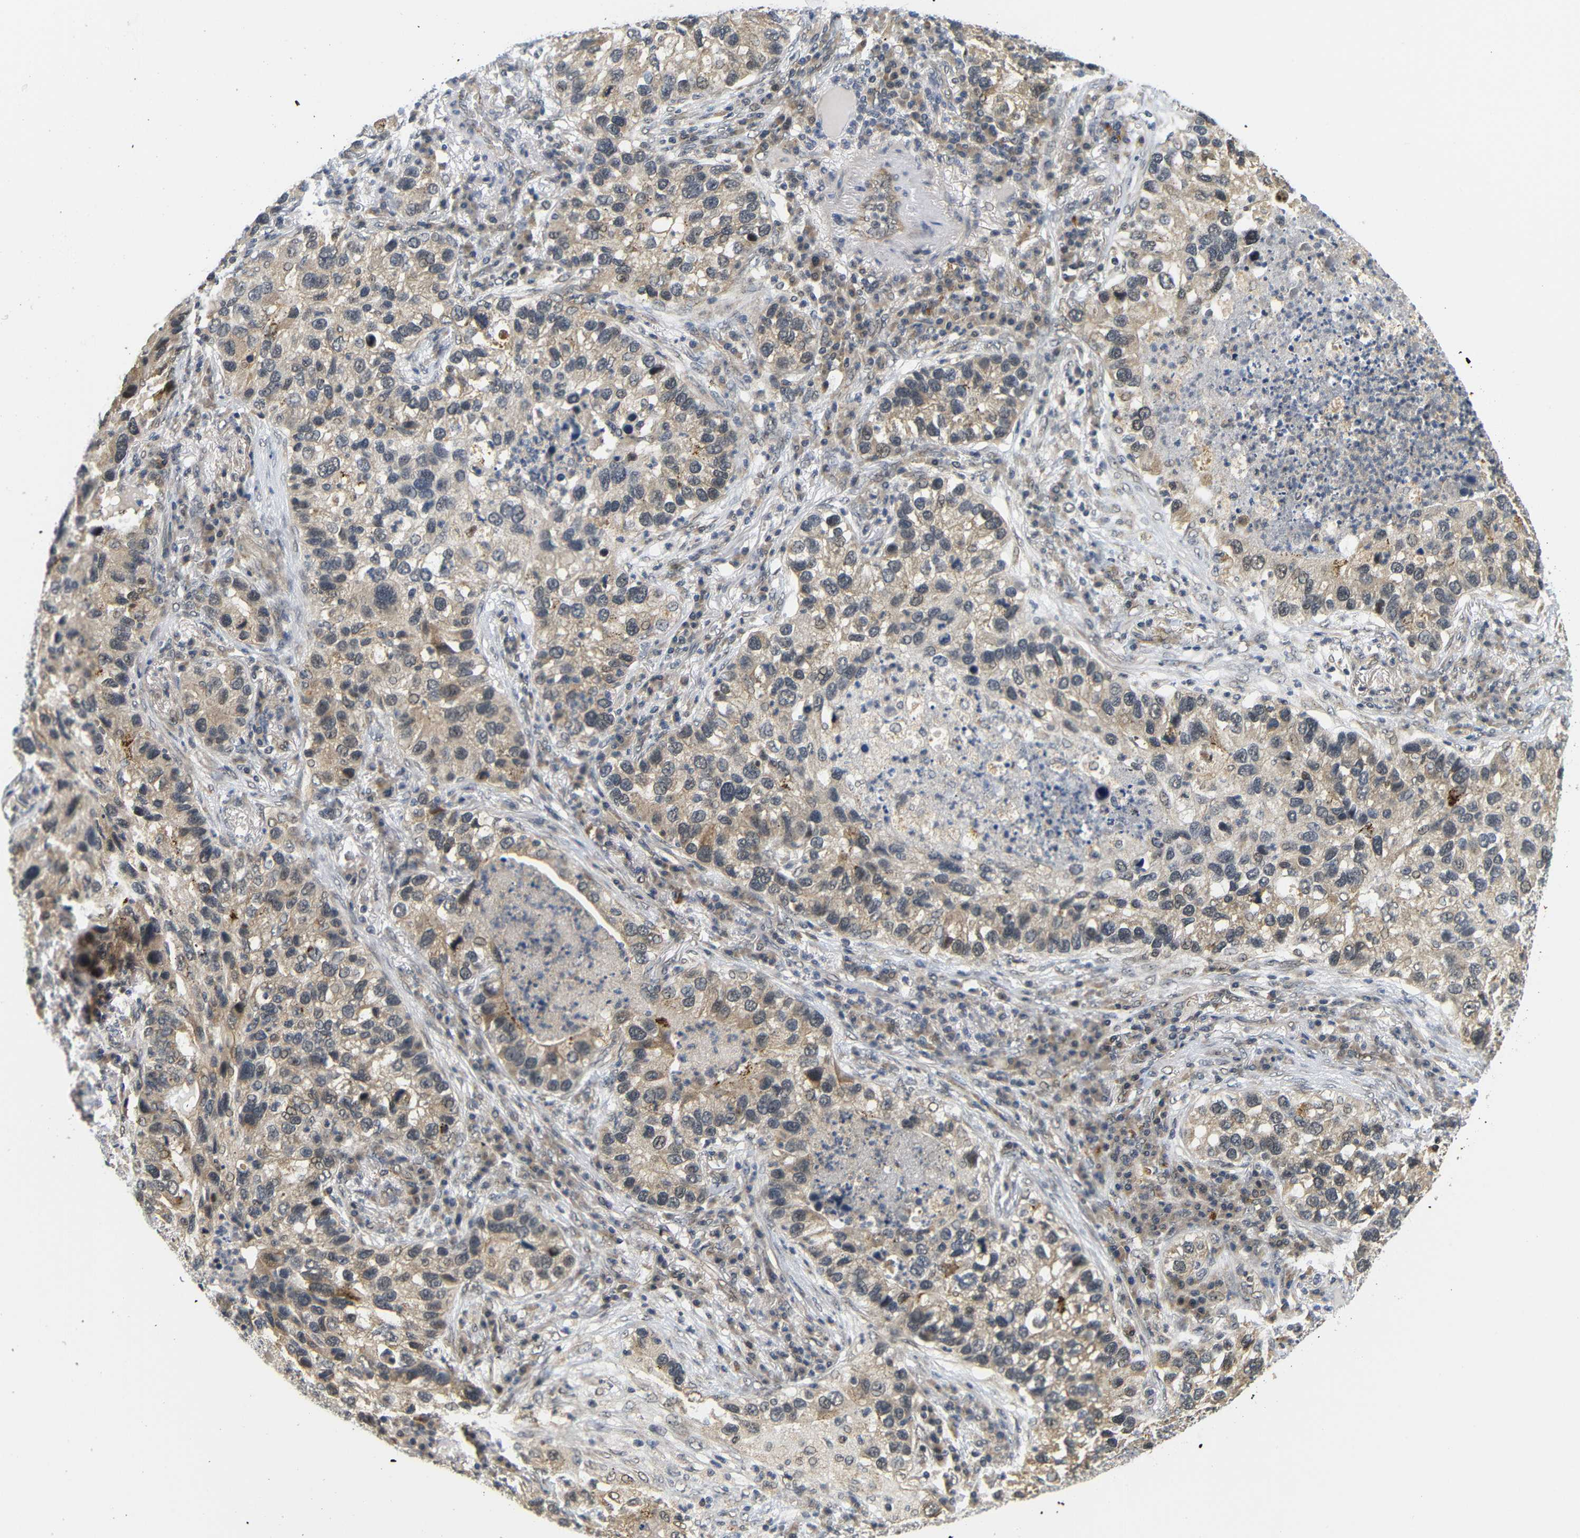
{"staining": {"intensity": "moderate", "quantity": ">75%", "location": "cytoplasmic/membranous"}, "tissue": "lung cancer", "cell_type": "Tumor cells", "image_type": "cancer", "snomed": [{"axis": "morphology", "description": "Normal tissue, NOS"}, {"axis": "morphology", "description": "Adenocarcinoma, NOS"}, {"axis": "topography", "description": "Bronchus"}, {"axis": "topography", "description": "Lung"}], "caption": "A high-resolution image shows immunohistochemistry (IHC) staining of adenocarcinoma (lung), which displays moderate cytoplasmic/membranous staining in about >75% of tumor cells. (IHC, brightfield microscopy, high magnification).", "gene": "GJA5", "patient": {"sex": "male", "age": 54}}